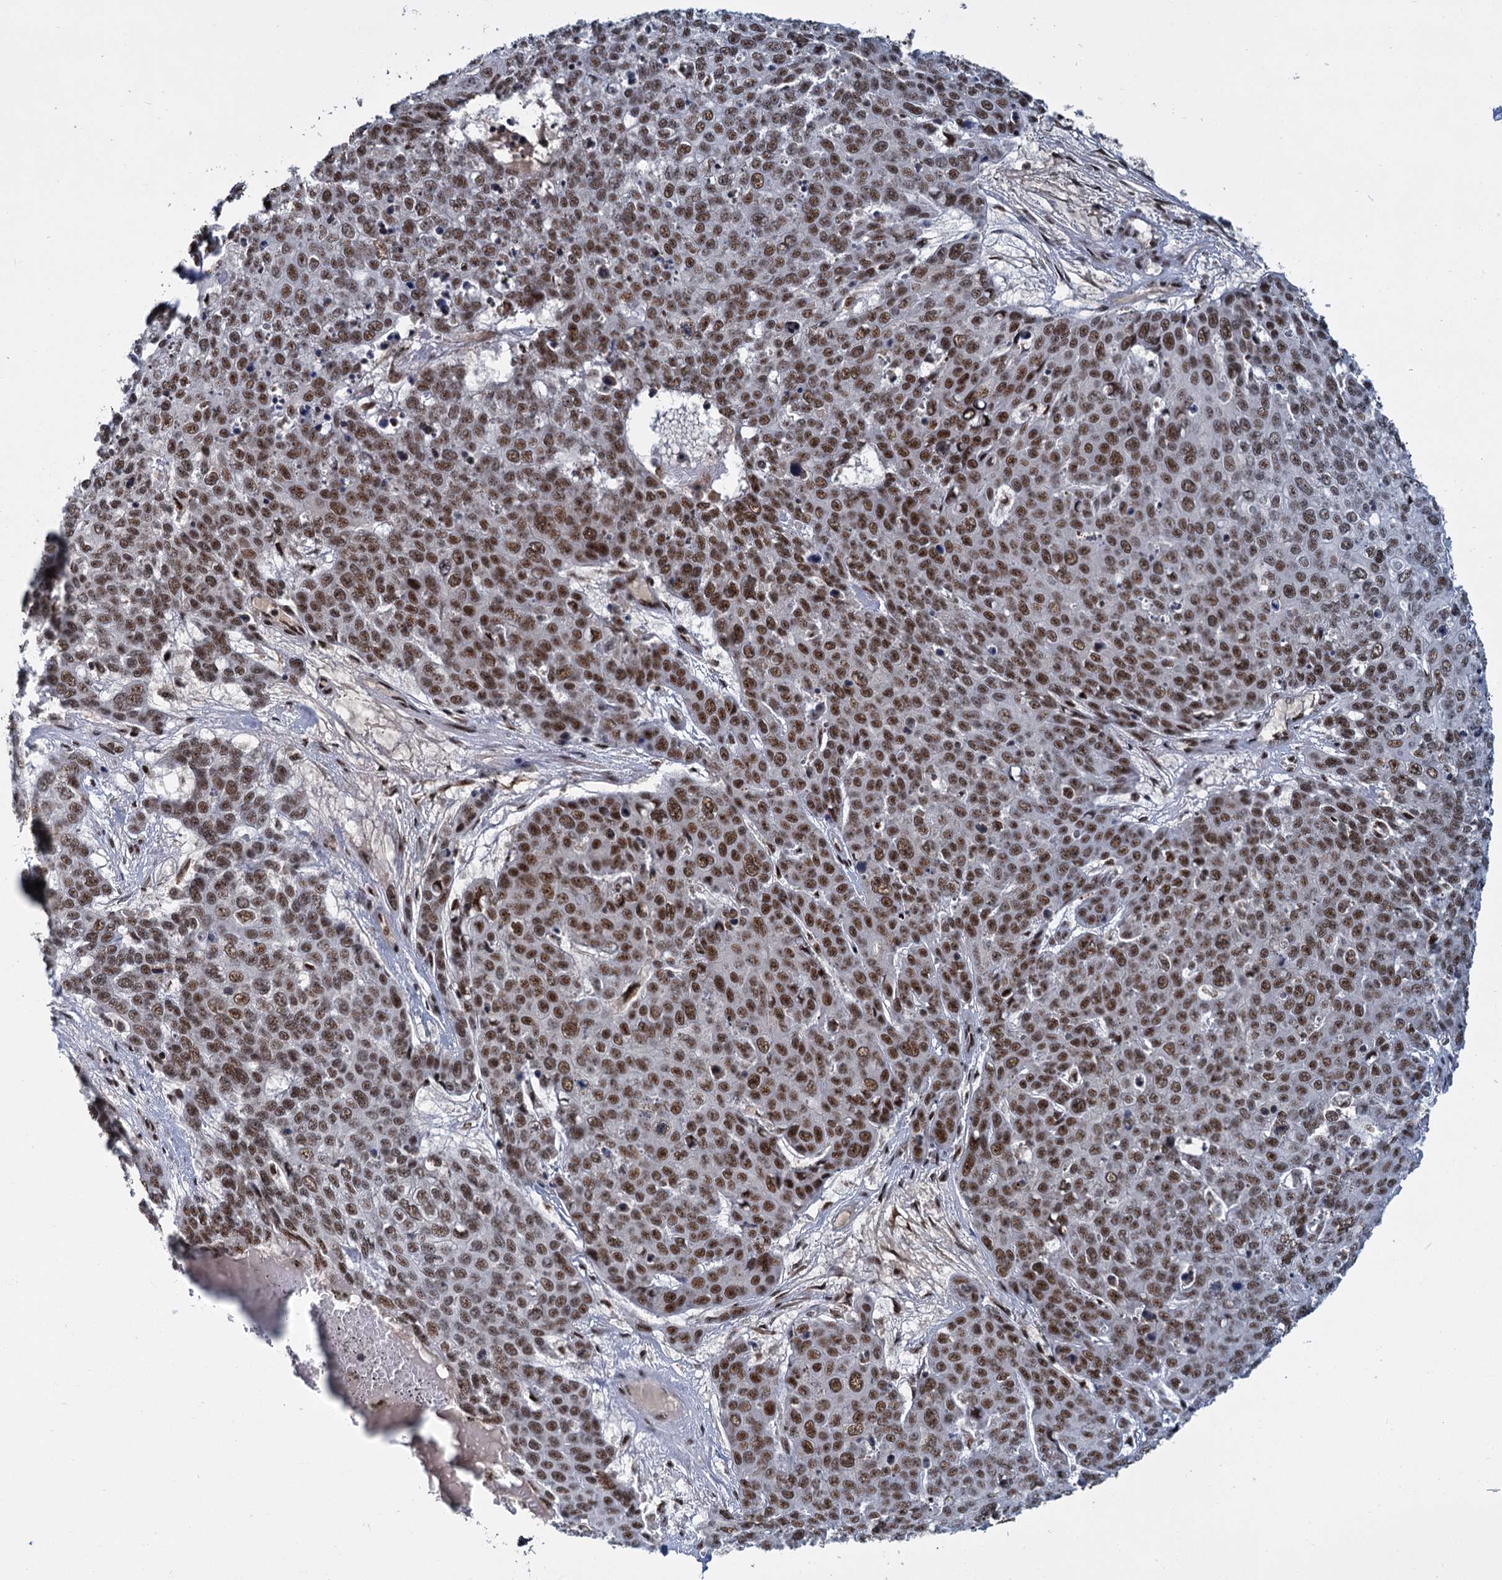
{"staining": {"intensity": "moderate", "quantity": ">75%", "location": "nuclear"}, "tissue": "skin cancer", "cell_type": "Tumor cells", "image_type": "cancer", "snomed": [{"axis": "morphology", "description": "Squamous cell carcinoma, NOS"}, {"axis": "topography", "description": "Skin"}], "caption": "Immunohistochemistry (DAB) staining of skin cancer demonstrates moderate nuclear protein positivity in about >75% of tumor cells. Using DAB (3,3'-diaminobenzidine) (brown) and hematoxylin (blue) stains, captured at high magnification using brightfield microscopy.", "gene": "WBP4", "patient": {"sex": "male", "age": 71}}